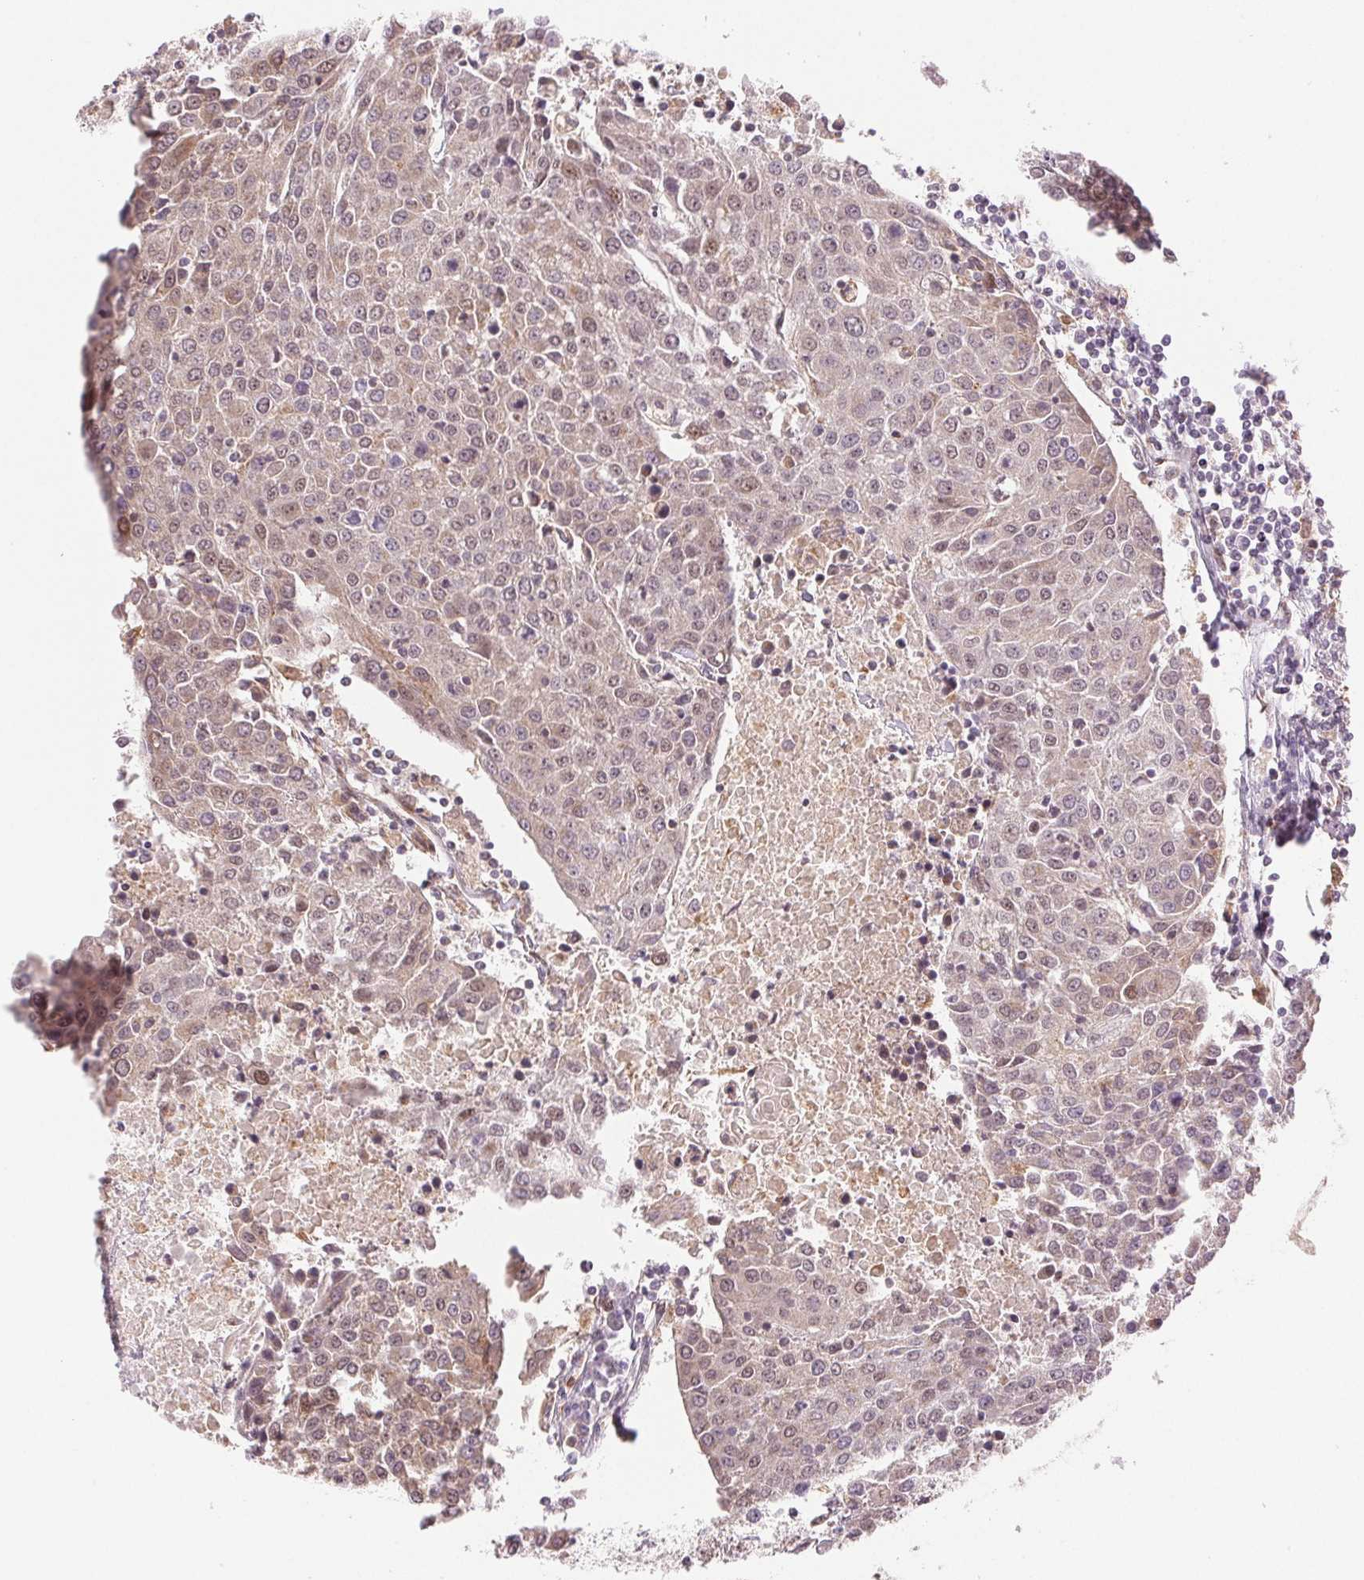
{"staining": {"intensity": "weak", "quantity": "25%-75%", "location": "nuclear"}, "tissue": "urothelial cancer", "cell_type": "Tumor cells", "image_type": "cancer", "snomed": [{"axis": "morphology", "description": "Urothelial carcinoma, High grade"}, {"axis": "topography", "description": "Urinary bladder"}], "caption": "Immunohistochemical staining of high-grade urothelial carcinoma demonstrates weak nuclear protein staining in about 25%-75% of tumor cells. The protein of interest is shown in brown color, while the nuclei are stained blue.", "gene": "GRHL3", "patient": {"sex": "female", "age": 85}}